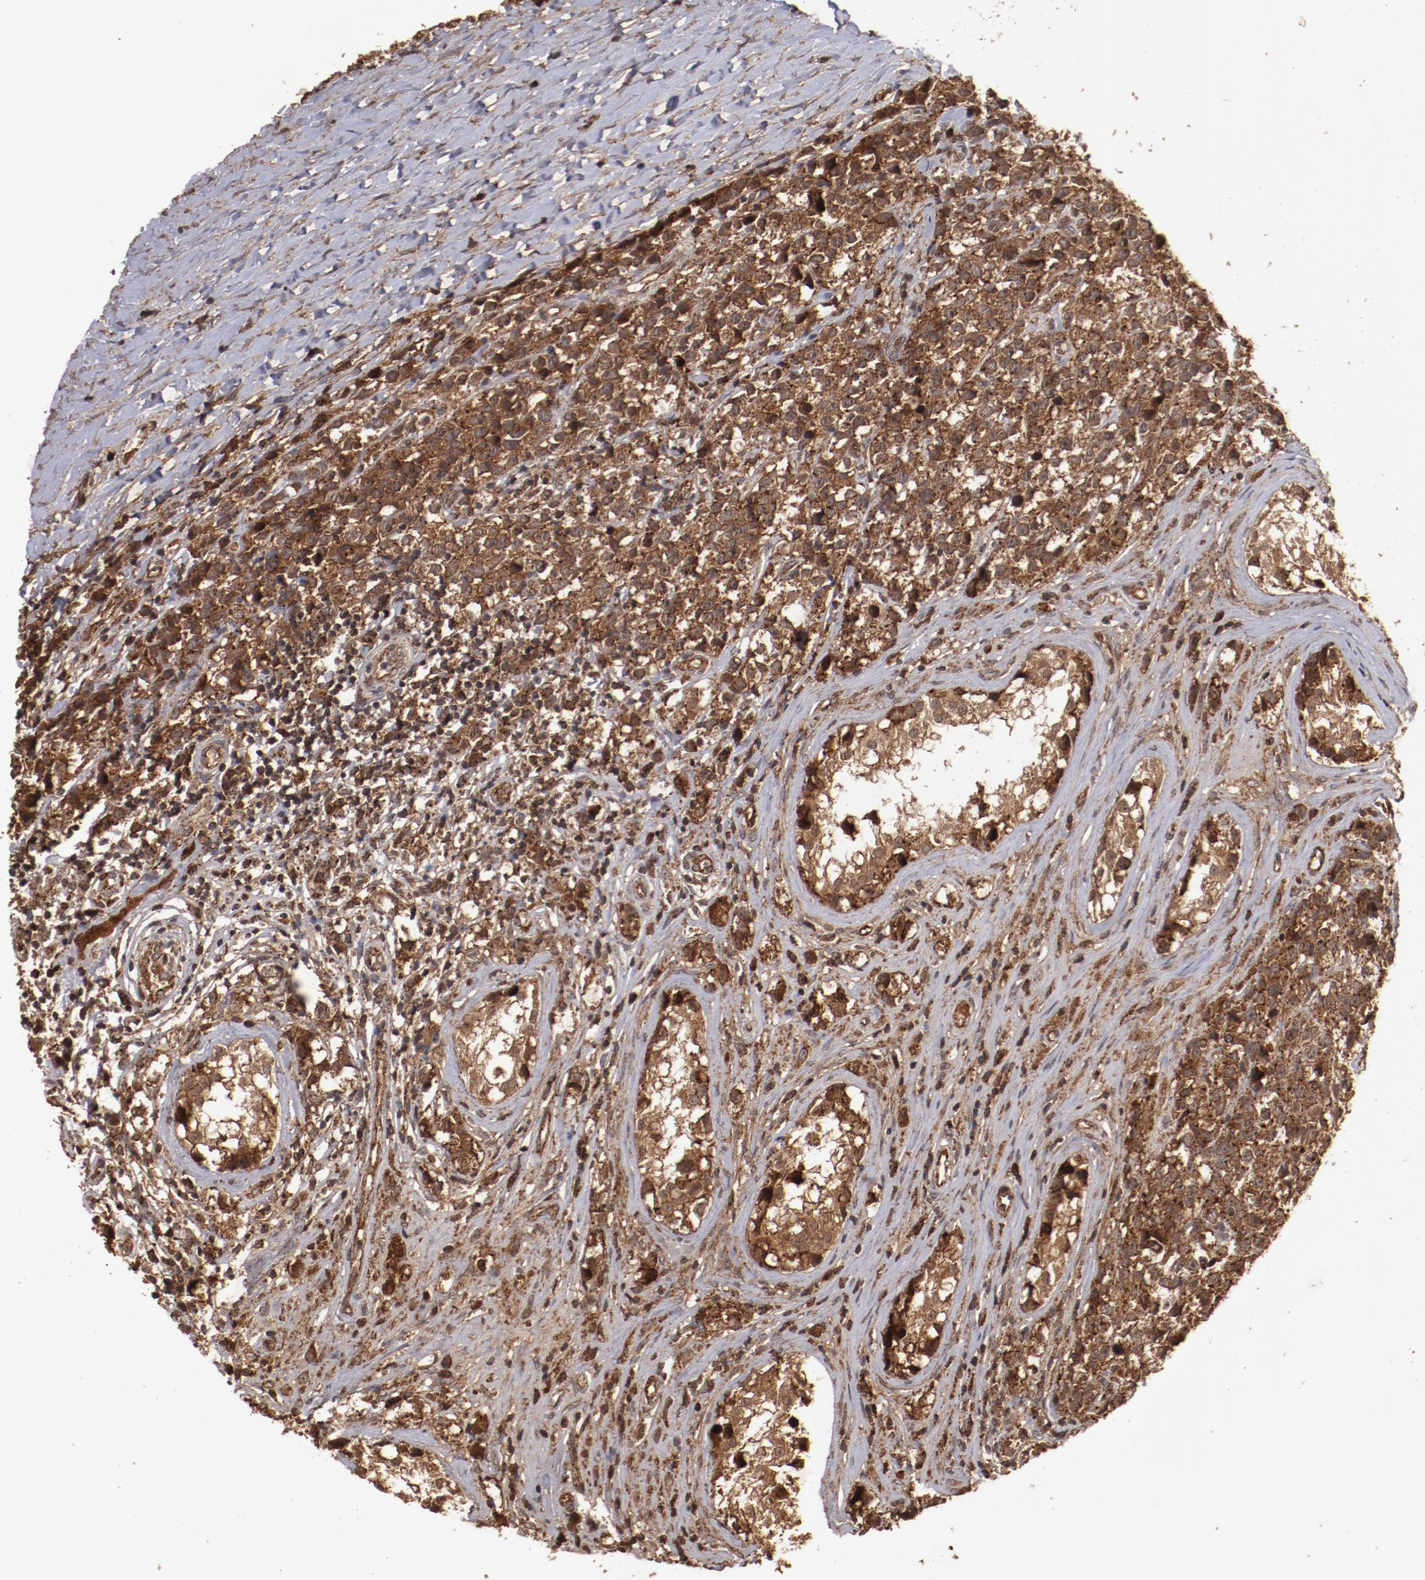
{"staining": {"intensity": "strong", "quantity": ">75%", "location": "cytoplasmic/membranous"}, "tissue": "testis cancer", "cell_type": "Tumor cells", "image_type": "cancer", "snomed": [{"axis": "morphology", "description": "Seminoma, NOS"}, {"axis": "topography", "description": "Testis"}], "caption": "Tumor cells exhibit high levels of strong cytoplasmic/membranous positivity in about >75% of cells in human testis cancer (seminoma).", "gene": "TENM1", "patient": {"sex": "male", "age": 25}}